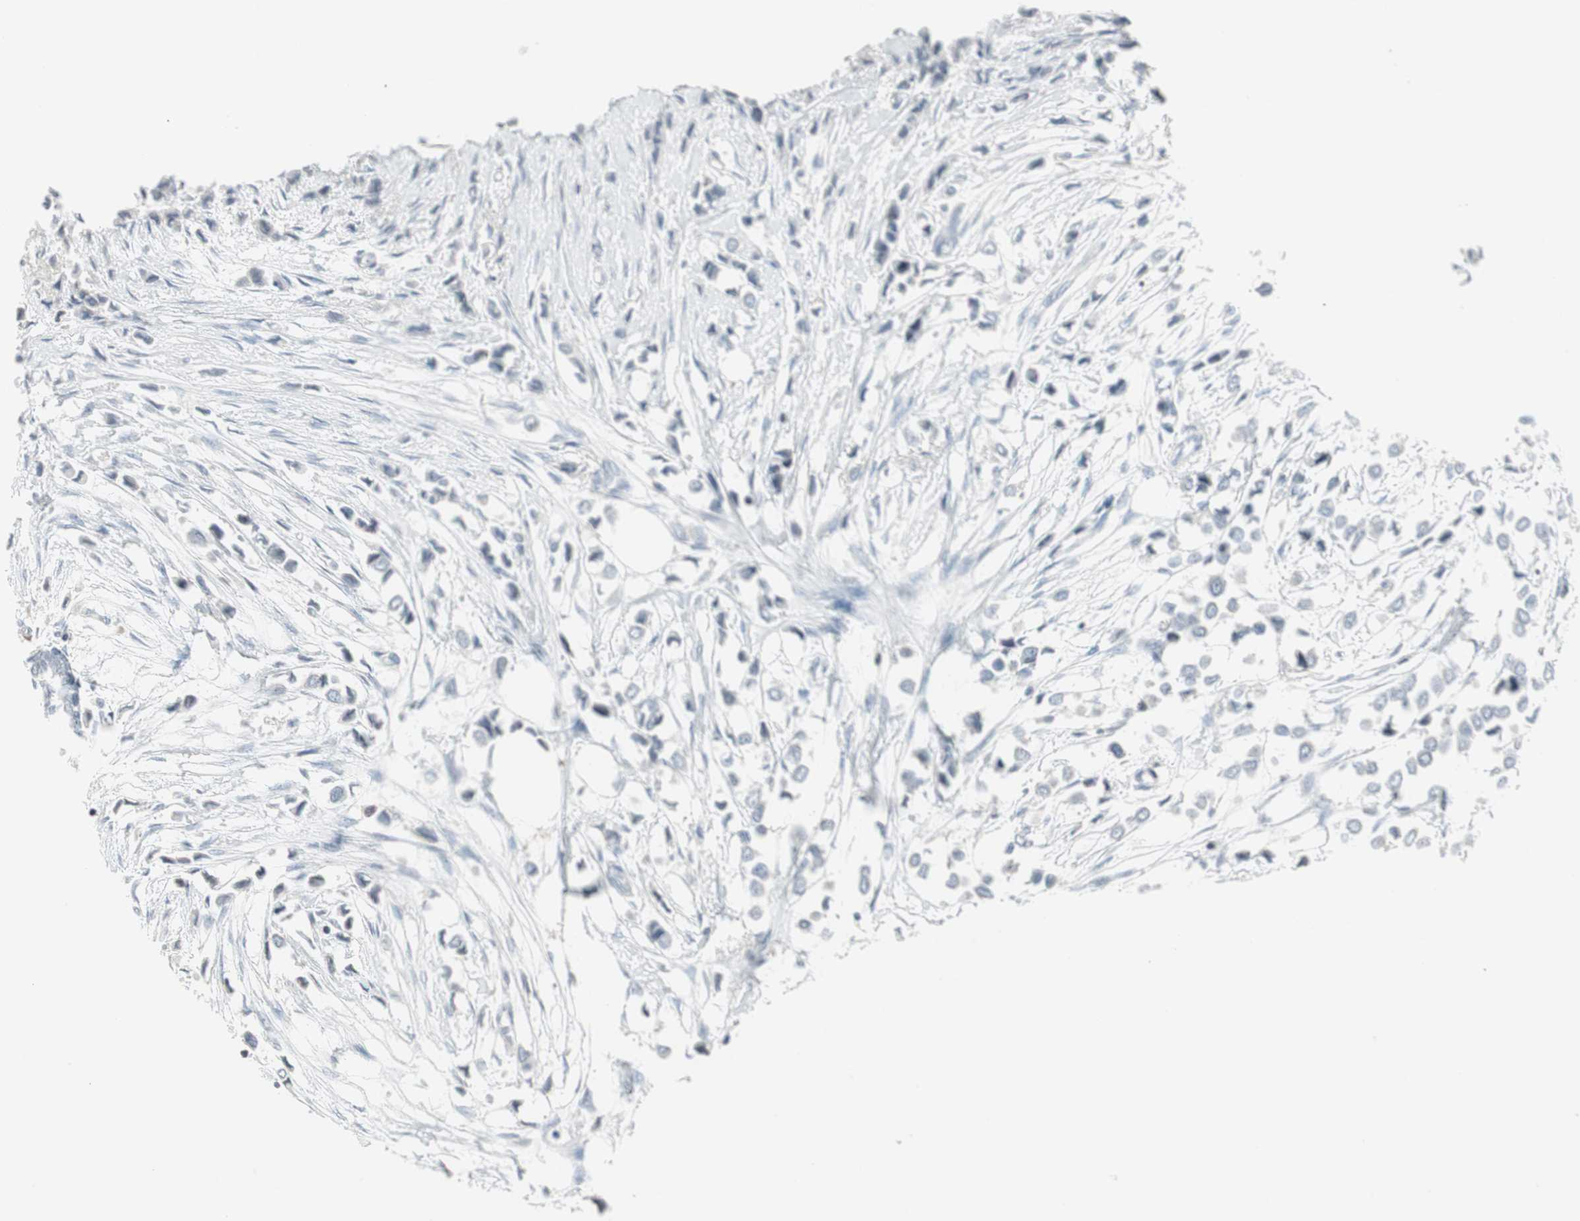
{"staining": {"intensity": "negative", "quantity": "none", "location": "none"}, "tissue": "breast cancer", "cell_type": "Tumor cells", "image_type": "cancer", "snomed": [{"axis": "morphology", "description": "Lobular carcinoma"}, {"axis": "topography", "description": "Breast"}], "caption": "Immunohistochemistry of breast cancer (lobular carcinoma) shows no staining in tumor cells.", "gene": "ARG2", "patient": {"sex": "female", "age": 51}}